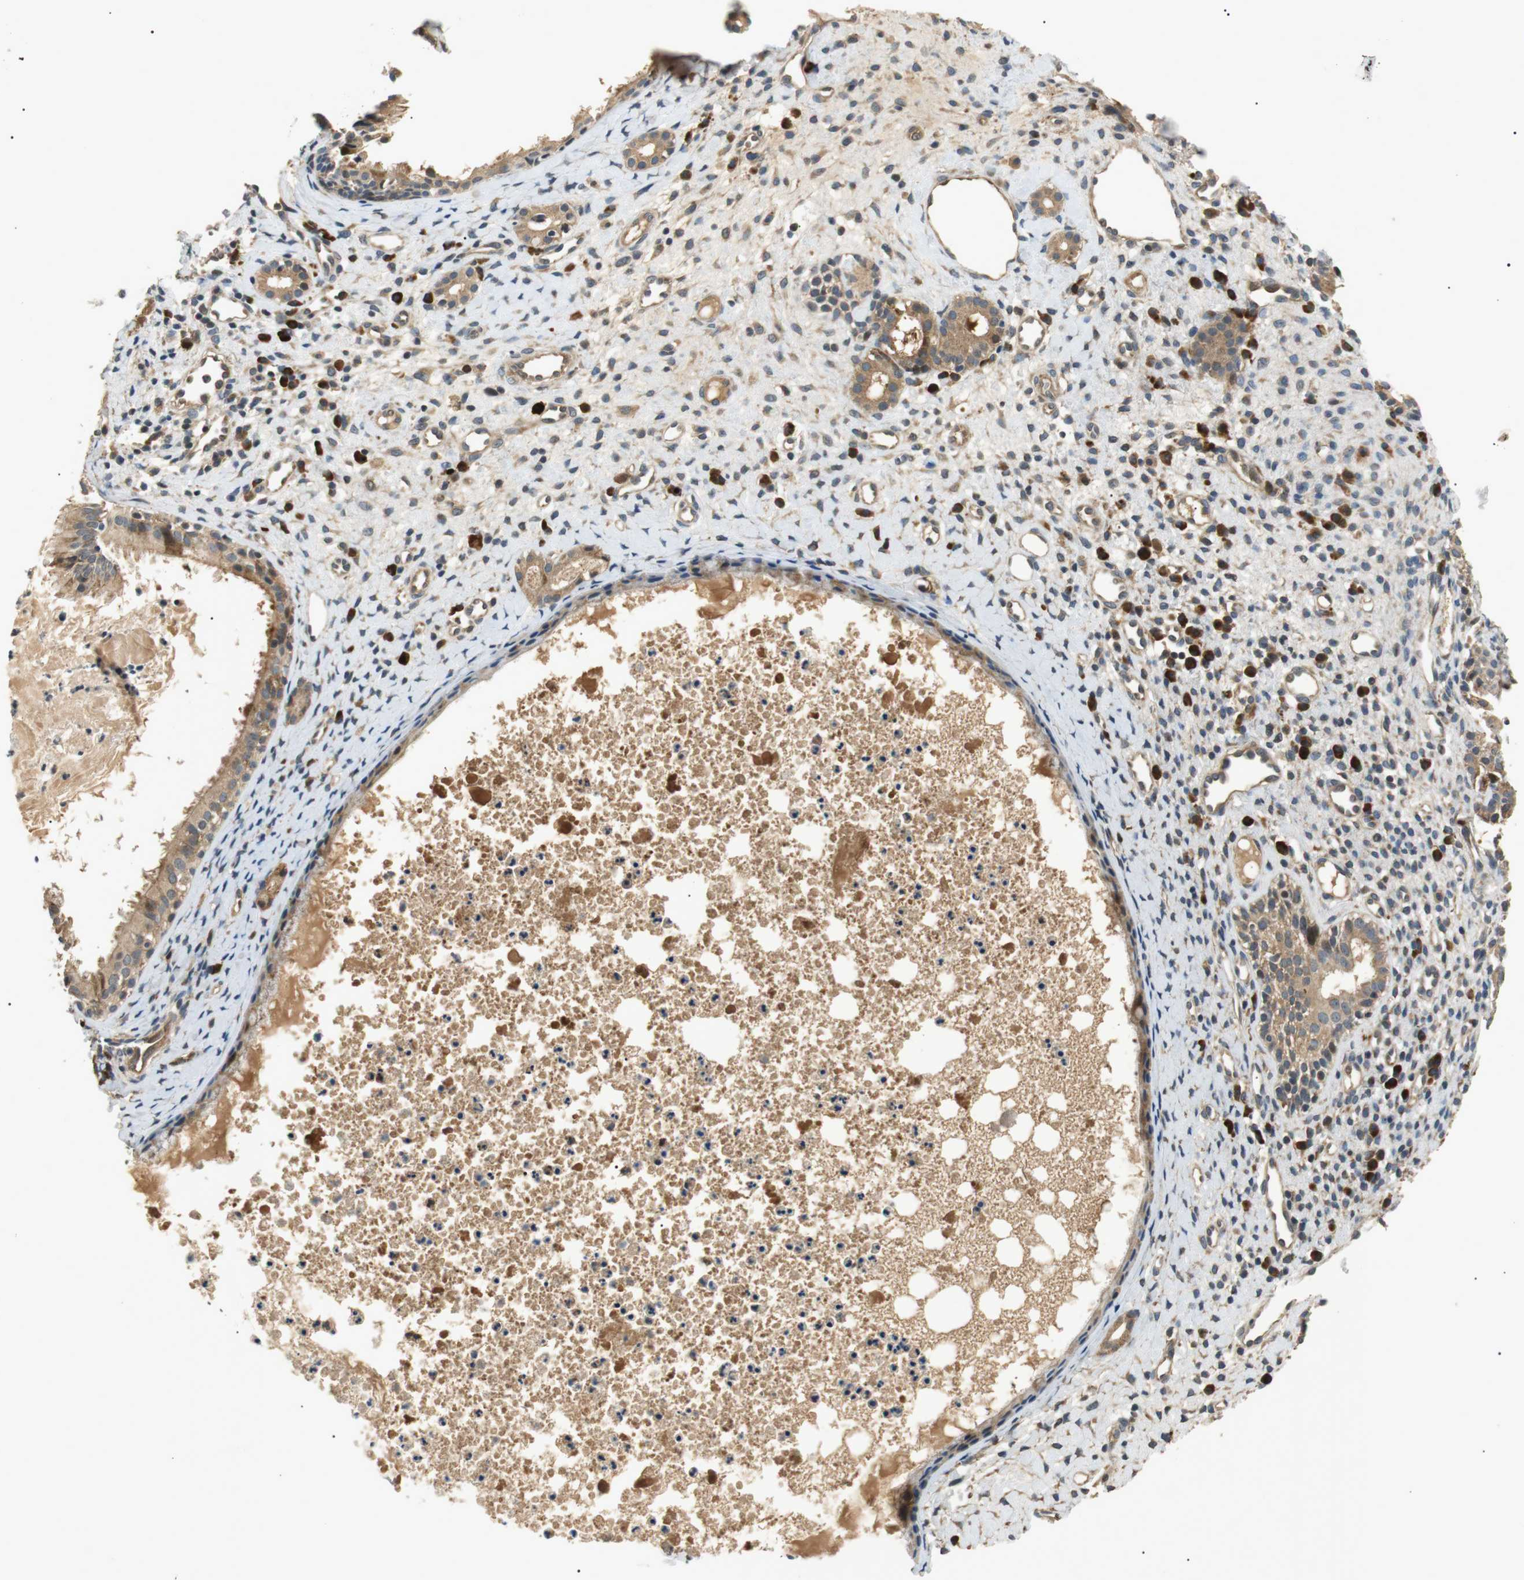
{"staining": {"intensity": "weak", "quantity": ">75%", "location": "cytoplasmic/membranous"}, "tissue": "nasopharynx", "cell_type": "Respiratory epithelial cells", "image_type": "normal", "snomed": [{"axis": "morphology", "description": "Normal tissue, NOS"}, {"axis": "topography", "description": "Nasopharynx"}], "caption": "A histopathology image of nasopharynx stained for a protein shows weak cytoplasmic/membranous brown staining in respiratory epithelial cells.", "gene": "HSPA13", "patient": {"sex": "male", "age": 22}}